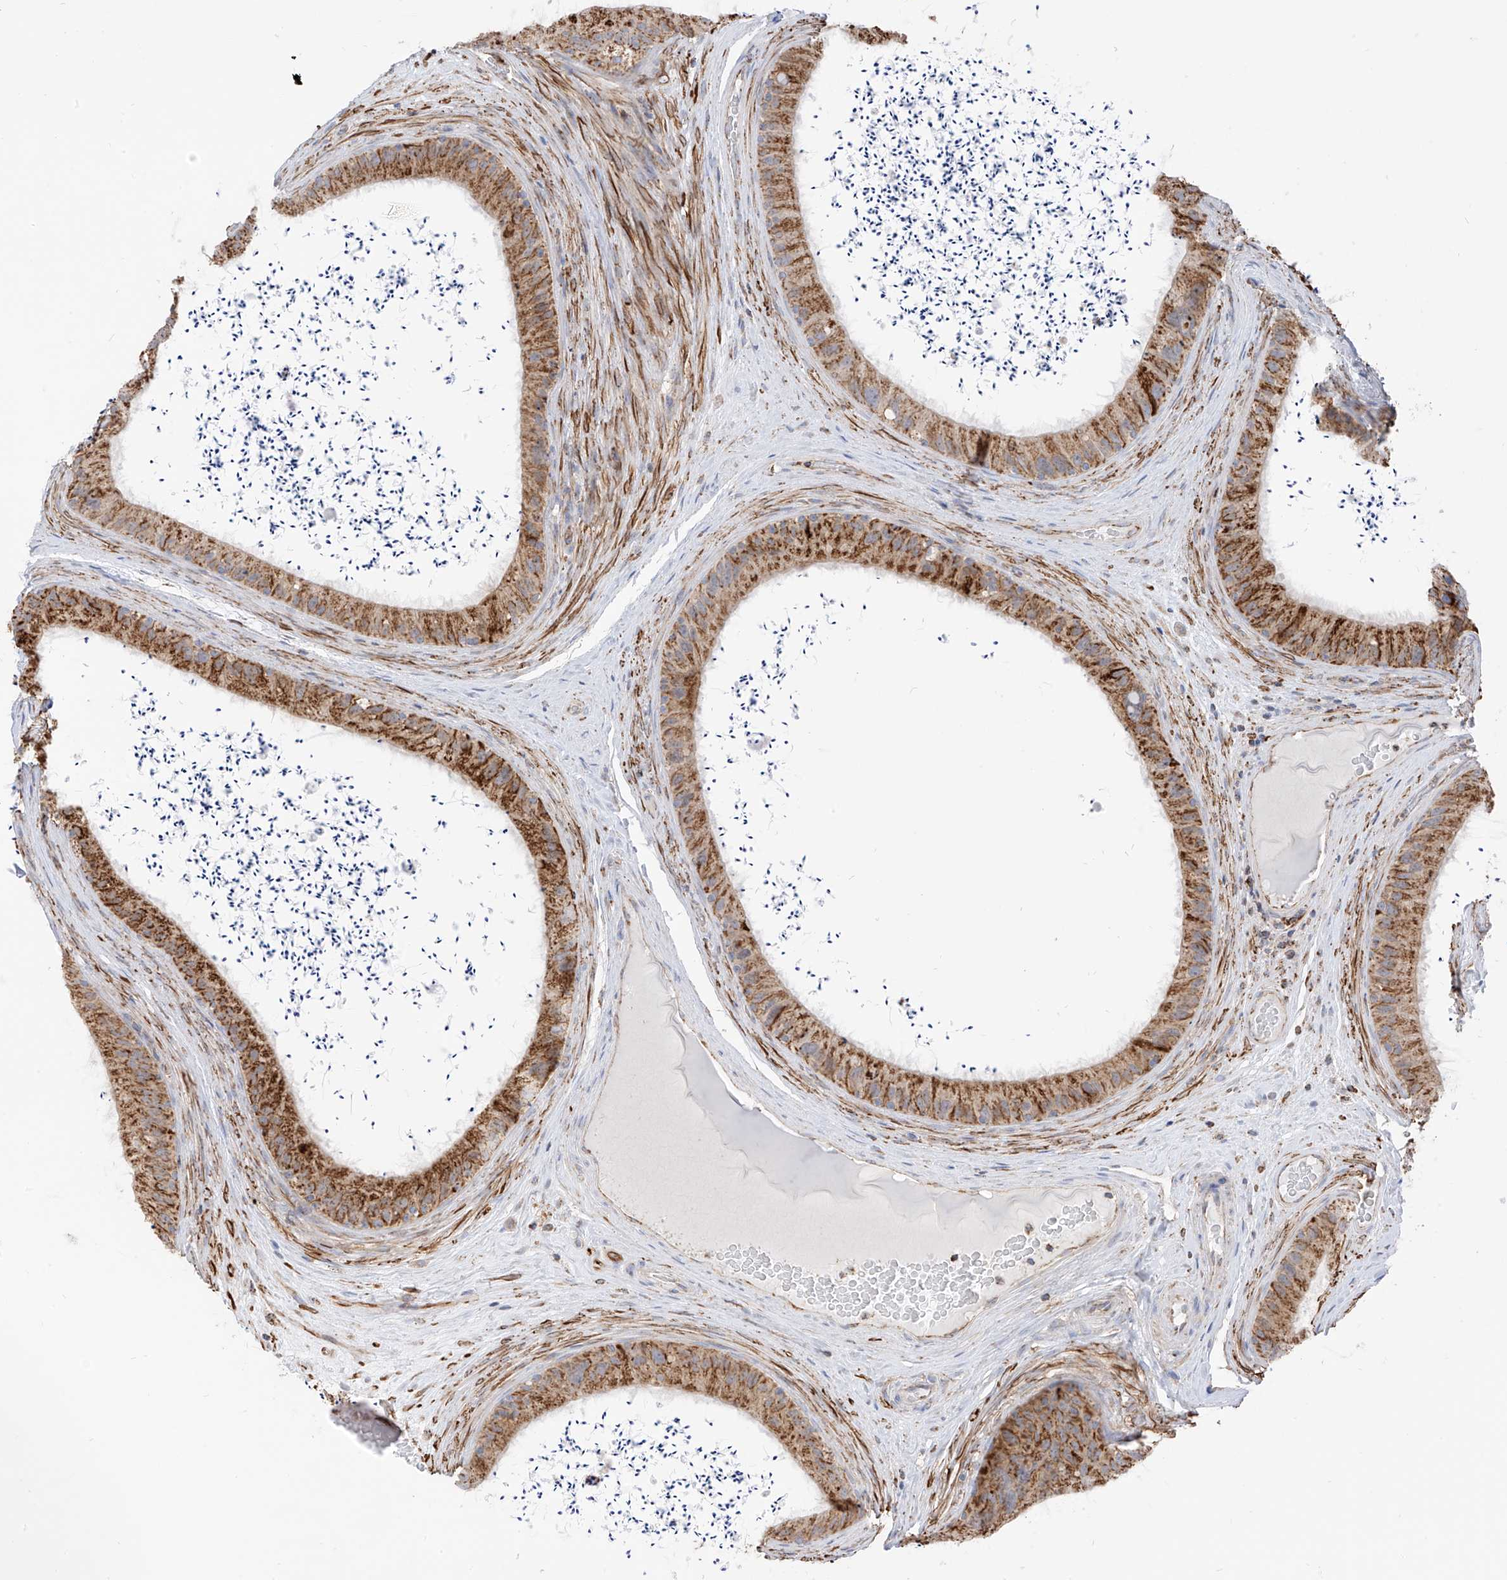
{"staining": {"intensity": "moderate", "quantity": ">75%", "location": "cytoplasmic/membranous"}, "tissue": "epididymis", "cell_type": "Glandular cells", "image_type": "normal", "snomed": [{"axis": "morphology", "description": "Normal tissue, NOS"}, {"axis": "topography", "description": "Epididymis, spermatic cord, NOS"}], "caption": "A medium amount of moderate cytoplasmic/membranous staining is appreciated in about >75% of glandular cells in unremarkable epididymis.", "gene": "ETHE1", "patient": {"sex": "male", "age": 50}}